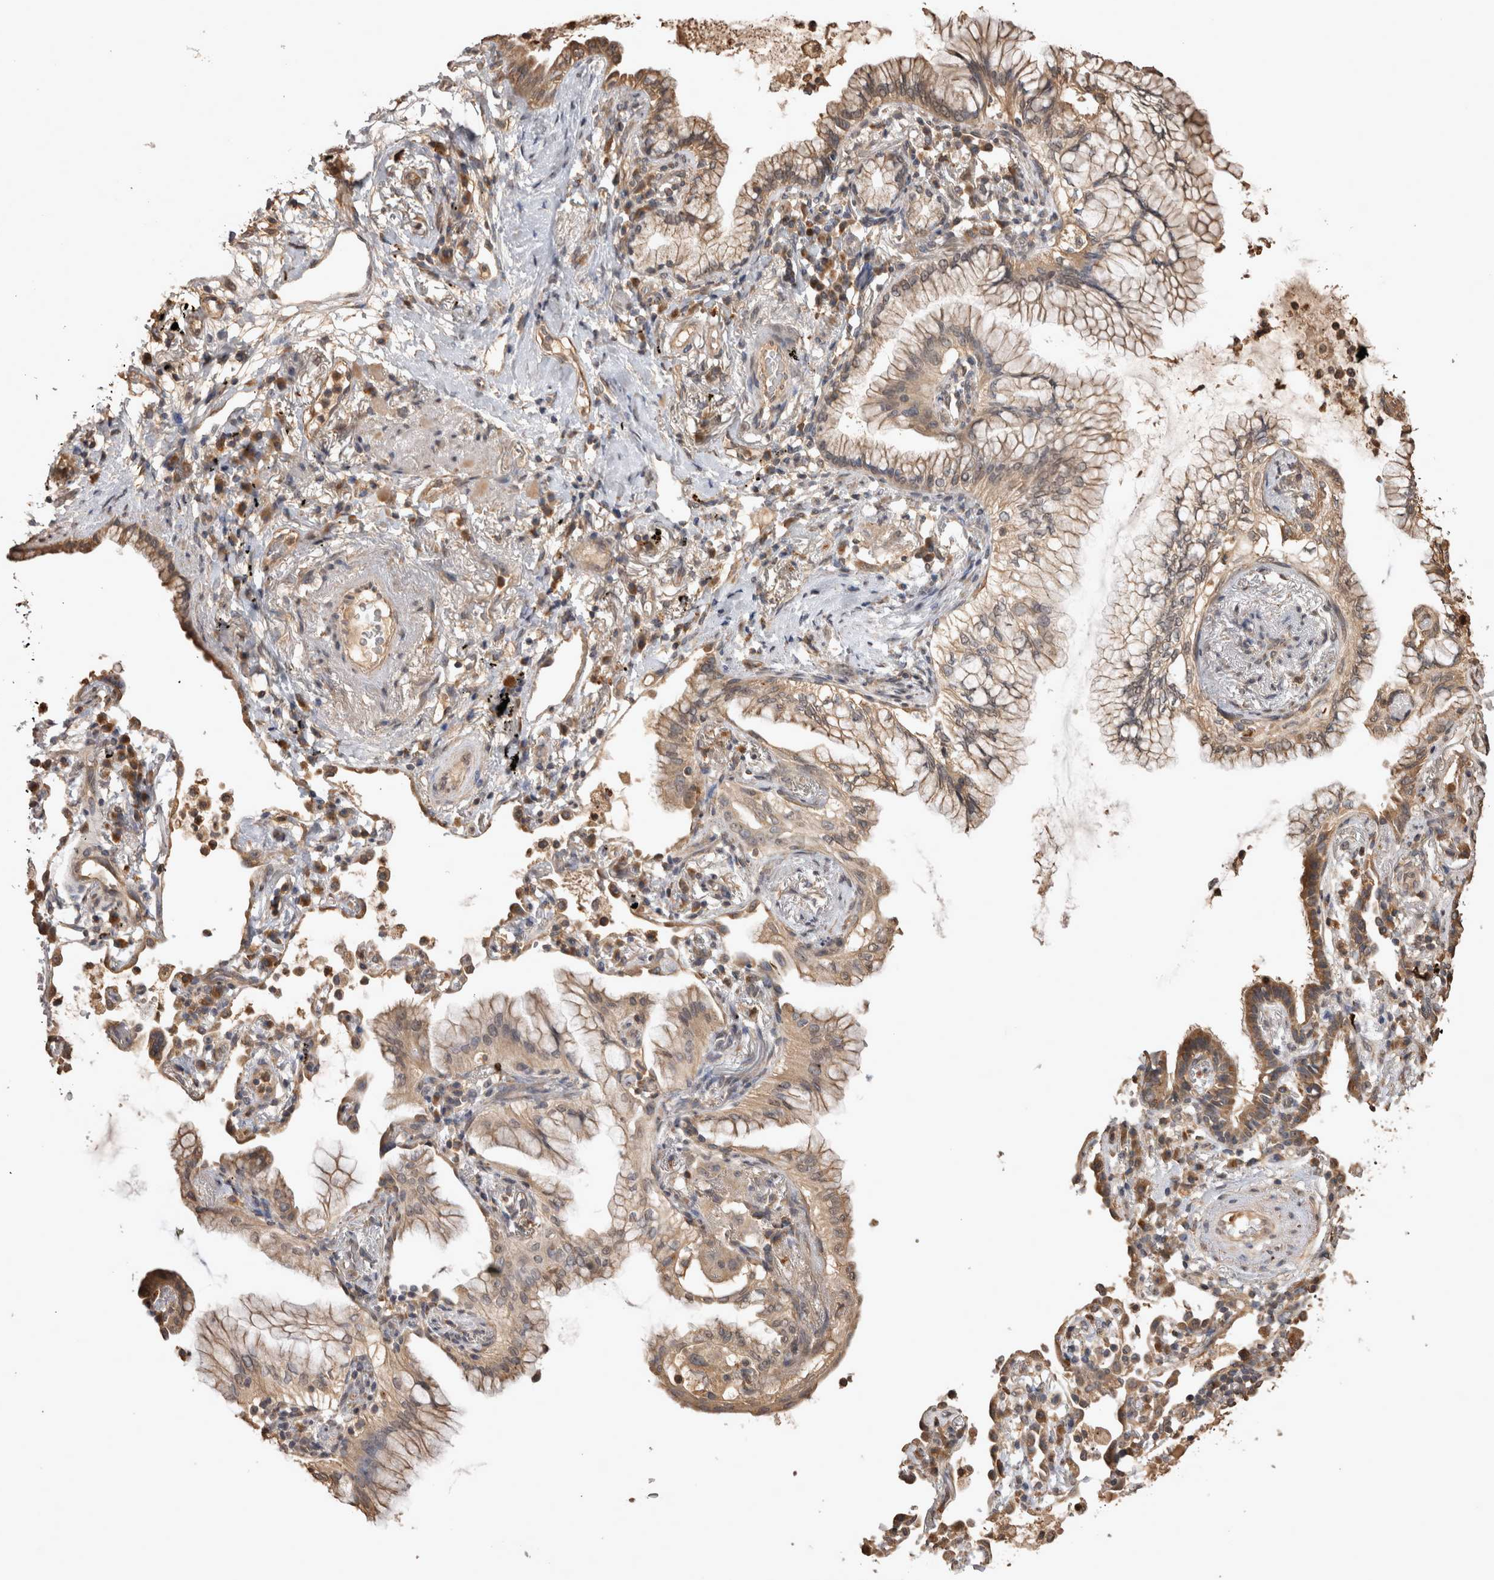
{"staining": {"intensity": "moderate", "quantity": ">75%", "location": "cytoplasmic/membranous"}, "tissue": "lung cancer", "cell_type": "Tumor cells", "image_type": "cancer", "snomed": [{"axis": "morphology", "description": "Adenocarcinoma, NOS"}, {"axis": "topography", "description": "Lung"}], "caption": "There is medium levels of moderate cytoplasmic/membranous expression in tumor cells of lung adenocarcinoma, as demonstrated by immunohistochemical staining (brown color).", "gene": "SOCS5", "patient": {"sex": "female", "age": 70}}